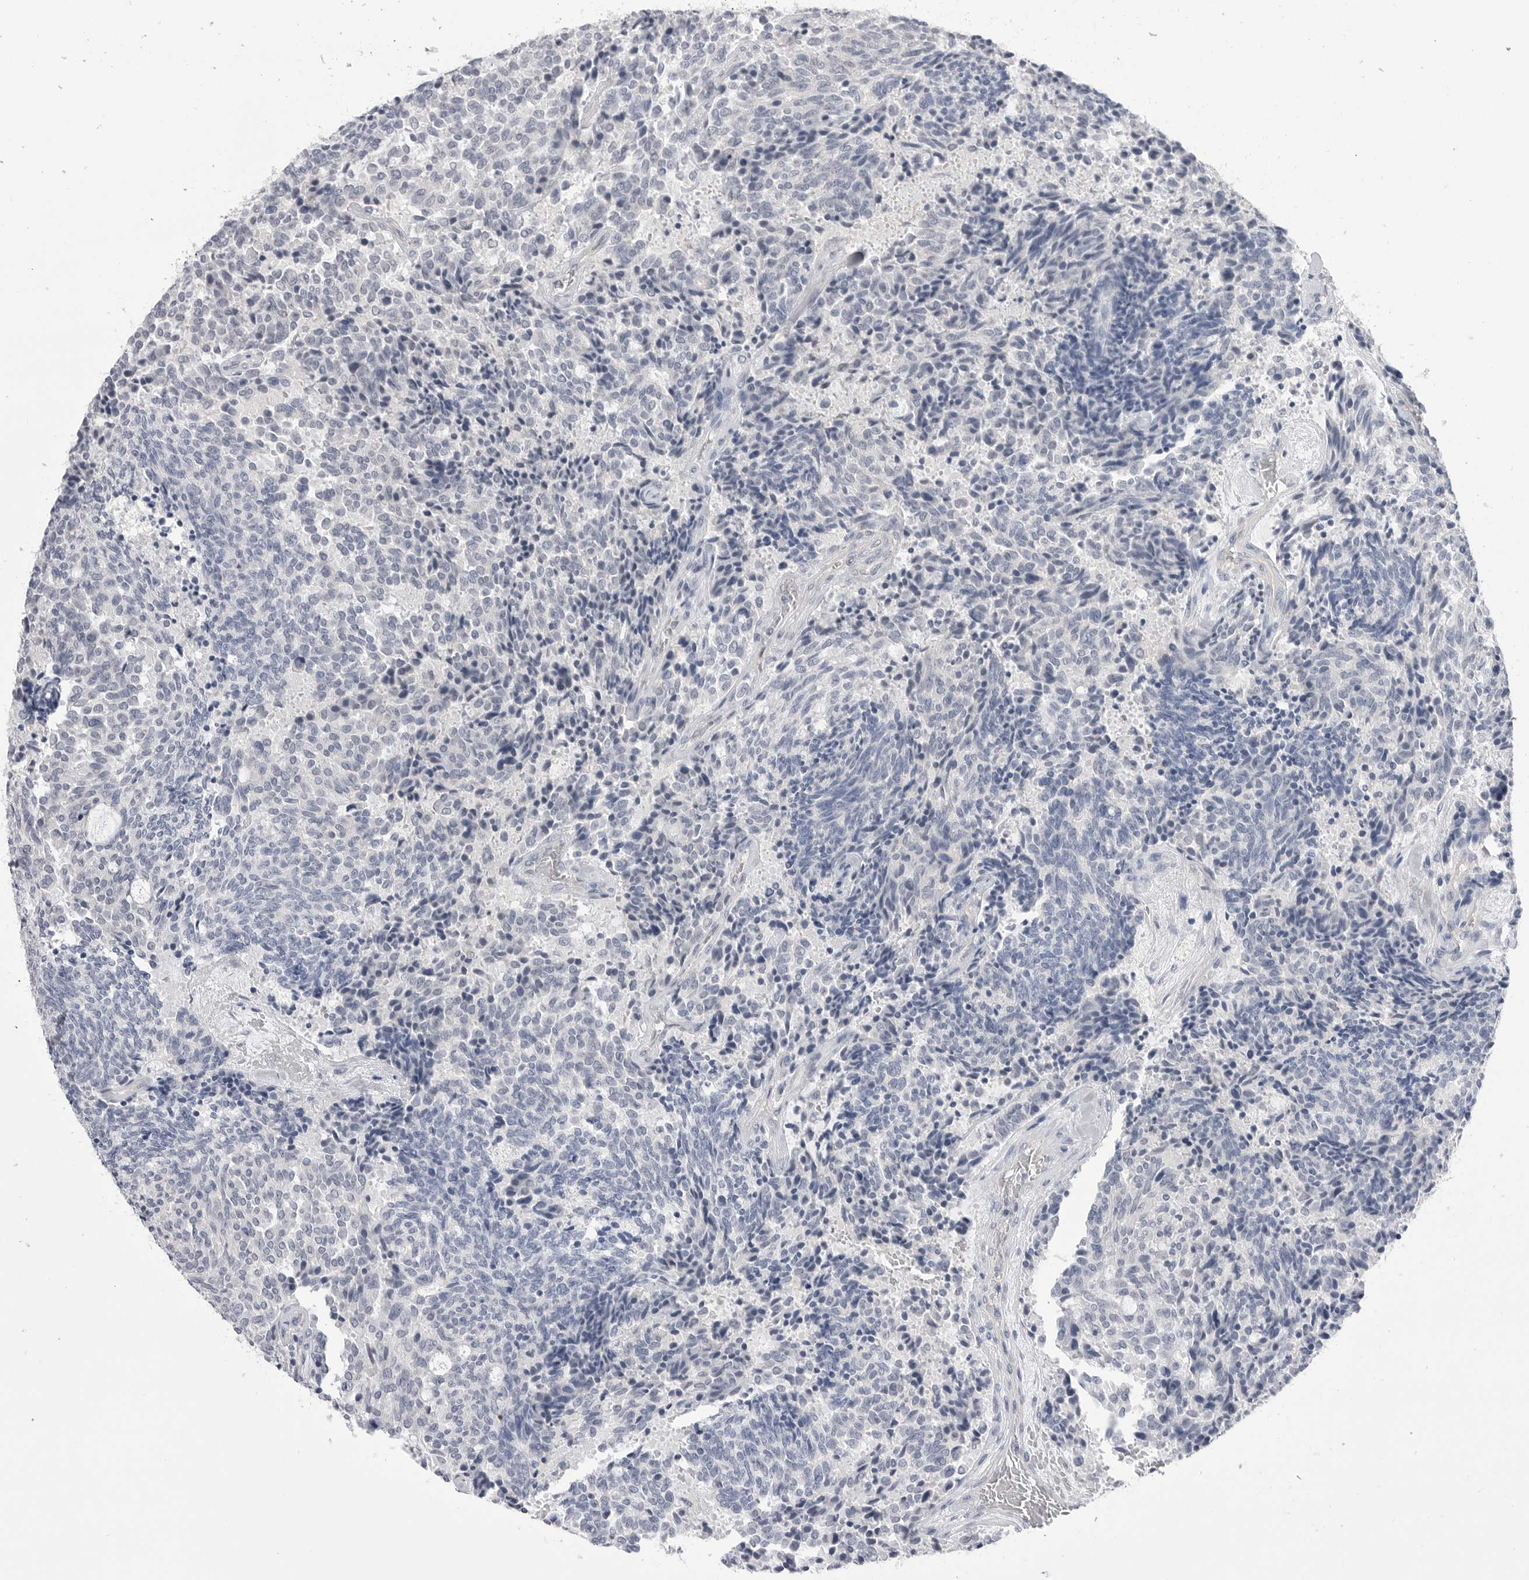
{"staining": {"intensity": "negative", "quantity": "none", "location": "none"}, "tissue": "carcinoid", "cell_type": "Tumor cells", "image_type": "cancer", "snomed": [{"axis": "morphology", "description": "Carcinoid, malignant, NOS"}, {"axis": "topography", "description": "Pancreas"}], "caption": "DAB immunohistochemical staining of carcinoid demonstrates no significant expression in tumor cells.", "gene": "DLGAP3", "patient": {"sex": "female", "age": 54}}